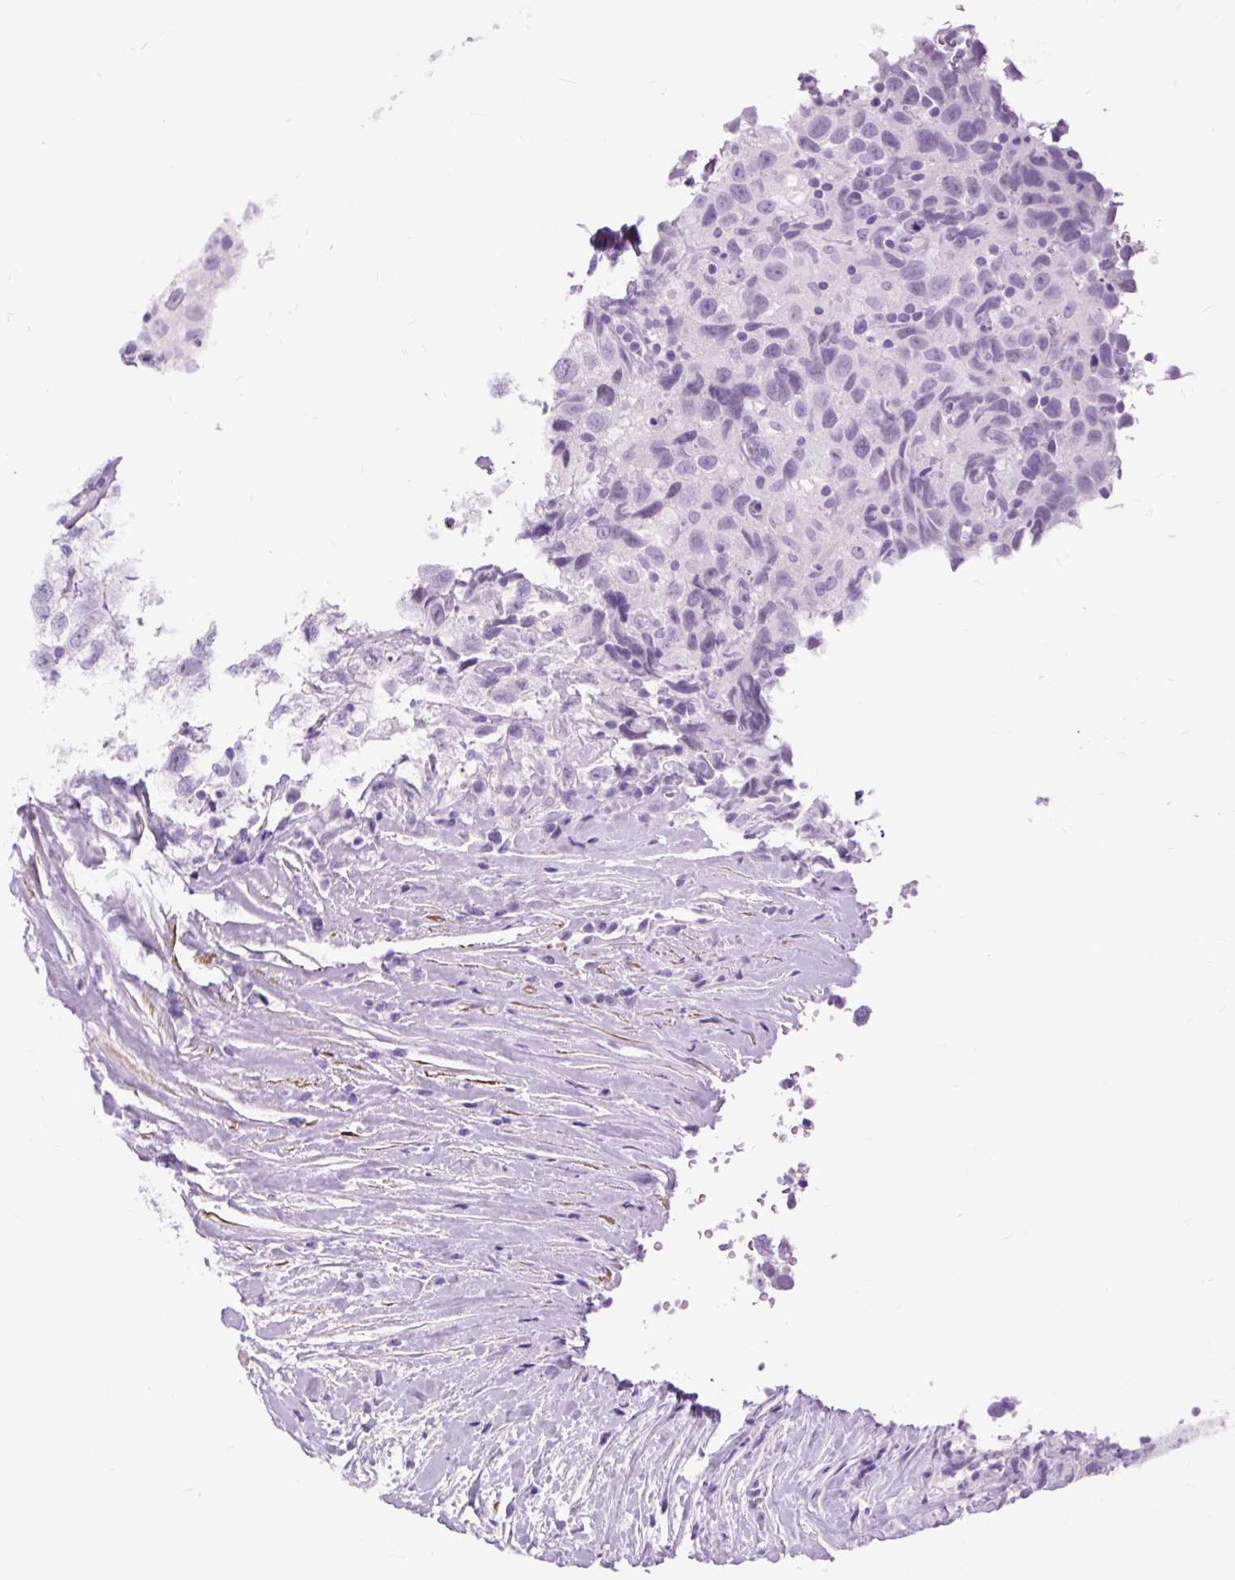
{"staining": {"intensity": "negative", "quantity": "none", "location": "none"}, "tissue": "testis cancer", "cell_type": "Tumor cells", "image_type": "cancer", "snomed": [{"axis": "morphology", "description": "Seminoma, NOS"}, {"axis": "topography", "description": "Testis"}], "caption": "Immunohistochemistry (IHC) histopathology image of neoplastic tissue: testis cancer stained with DAB reveals no significant protein staining in tumor cells.", "gene": "DPP6", "patient": {"sex": "male", "age": 41}}